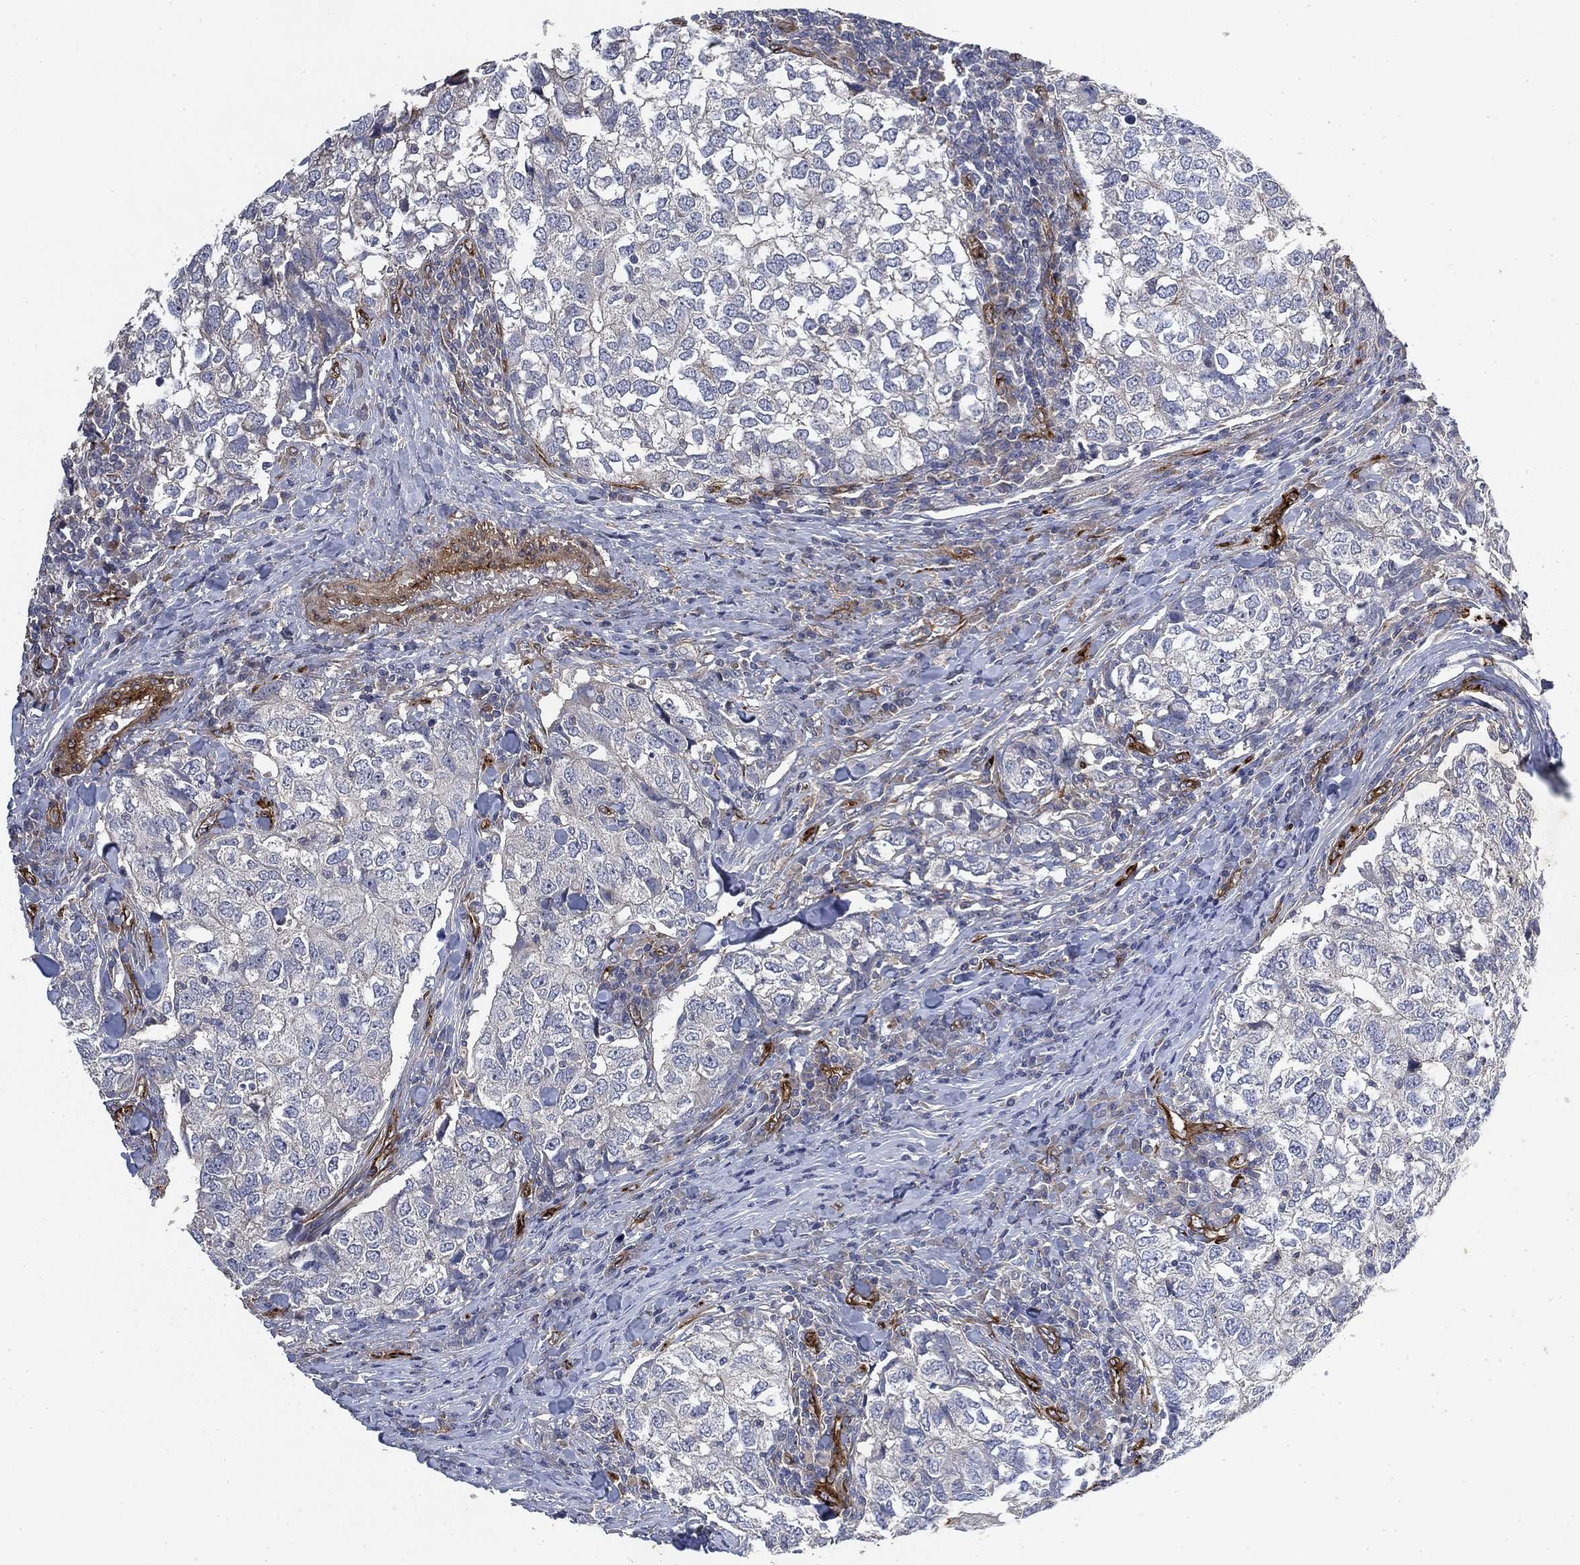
{"staining": {"intensity": "negative", "quantity": "none", "location": "none"}, "tissue": "breast cancer", "cell_type": "Tumor cells", "image_type": "cancer", "snomed": [{"axis": "morphology", "description": "Duct carcinoma"}, {"axis": "topography", "description": "Breast"}], "caption": "DAB (3,3'-diaminobenzidine) immunohistochemical staining of breast cancer demonstrates no significant positivity in tumor cells.", "gene": "COL4A2", "patient": {"sex": "female", "age": 30}}